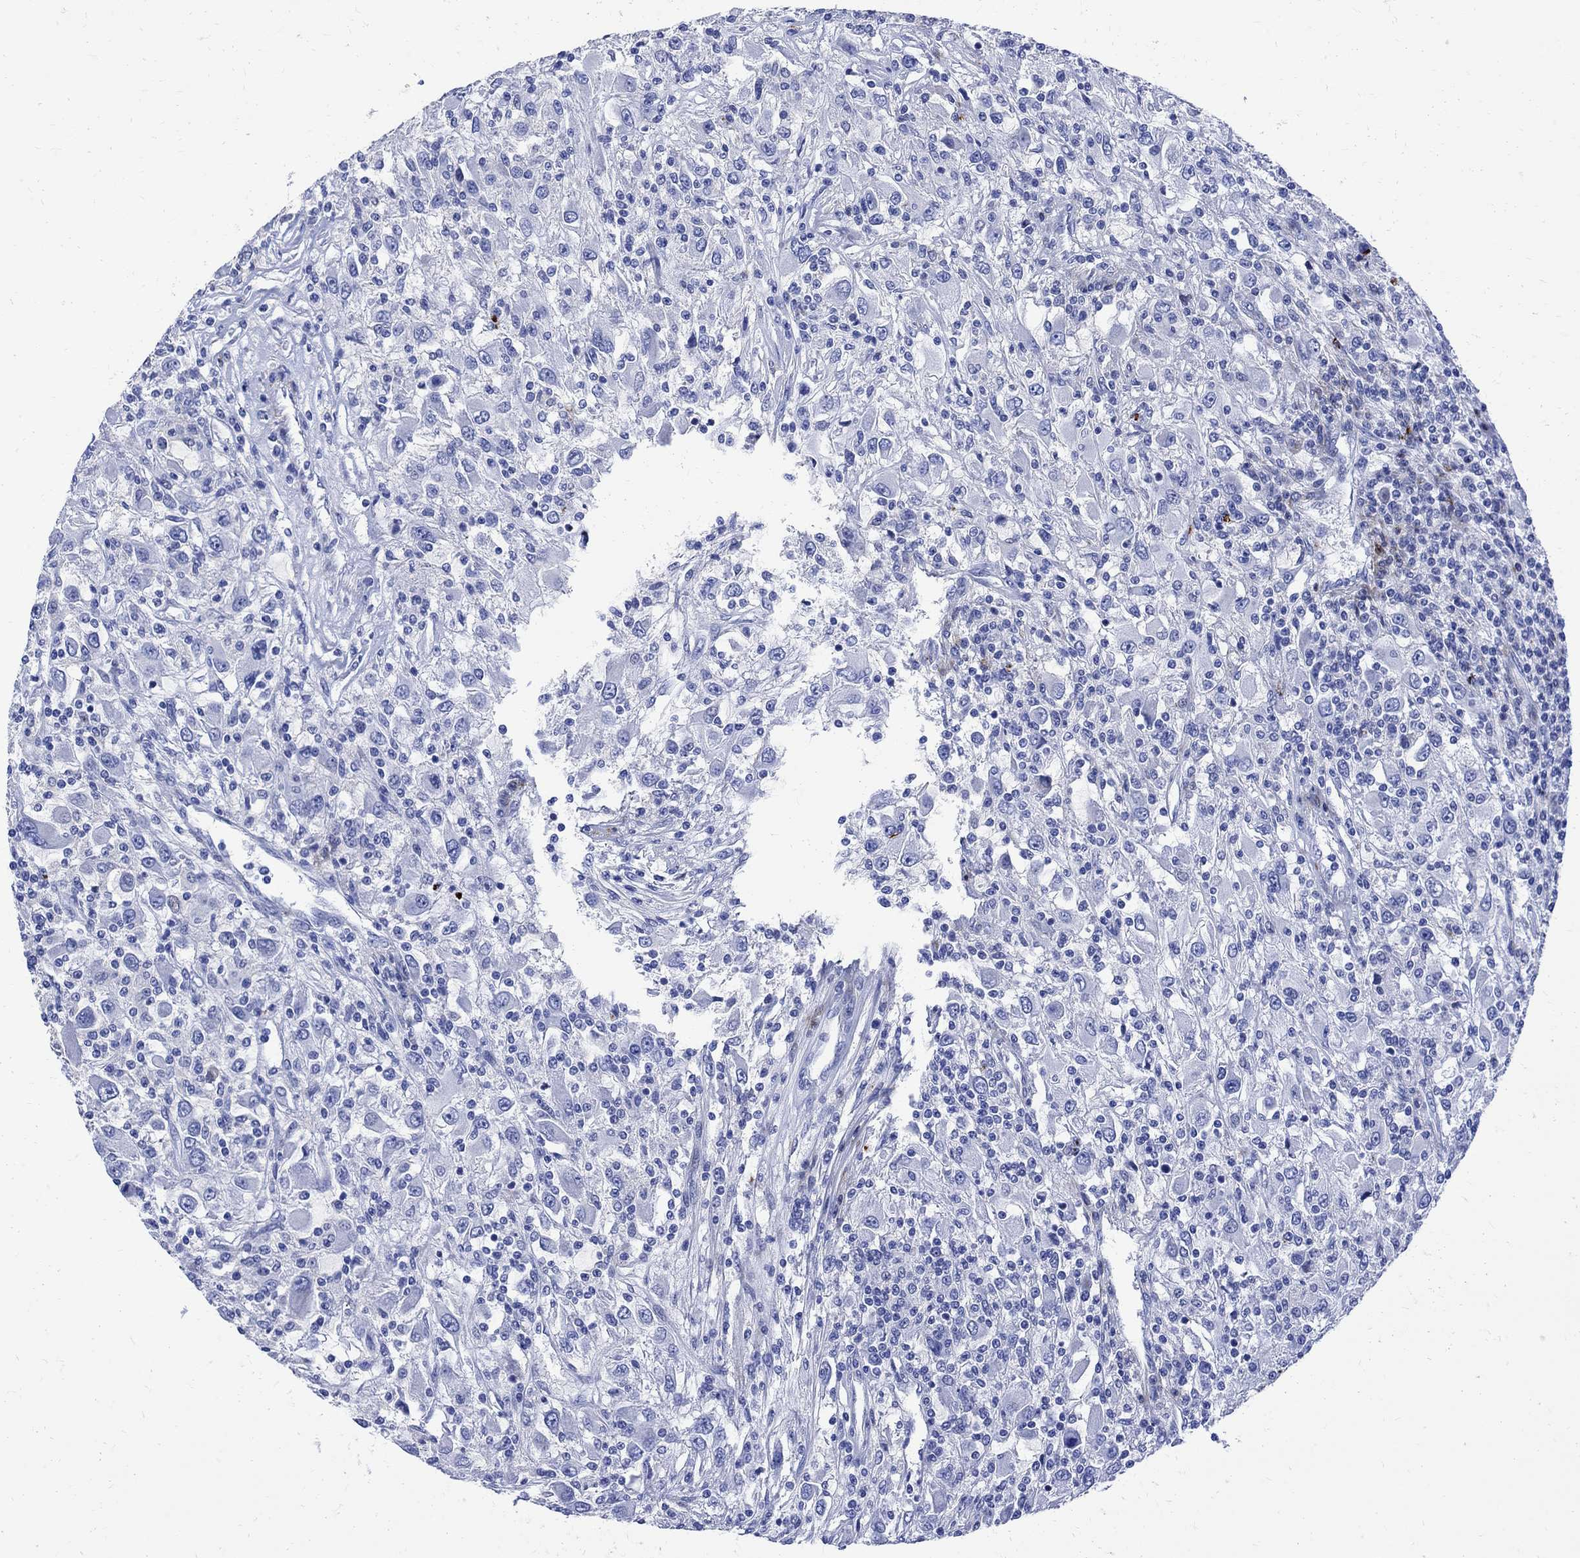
{"staining": {"intensity": "negative", "quantity": "none", "location": "none"}, "tissue": "renal cancer", "cell_type": "Tumor cells", "image_type": "cancer", "snomed": [{"axis": "morphology", "description": "Adenocarcinoma, NOS"}, {"axis": "topography", "description": "Kidney"}], "caption": "Immunohistochemistry (IHC) of human renal cancer demonstrates no positivity in tumor cells.", "gene": "PARVB", "patient": {"sex": "female", "age": 67}}